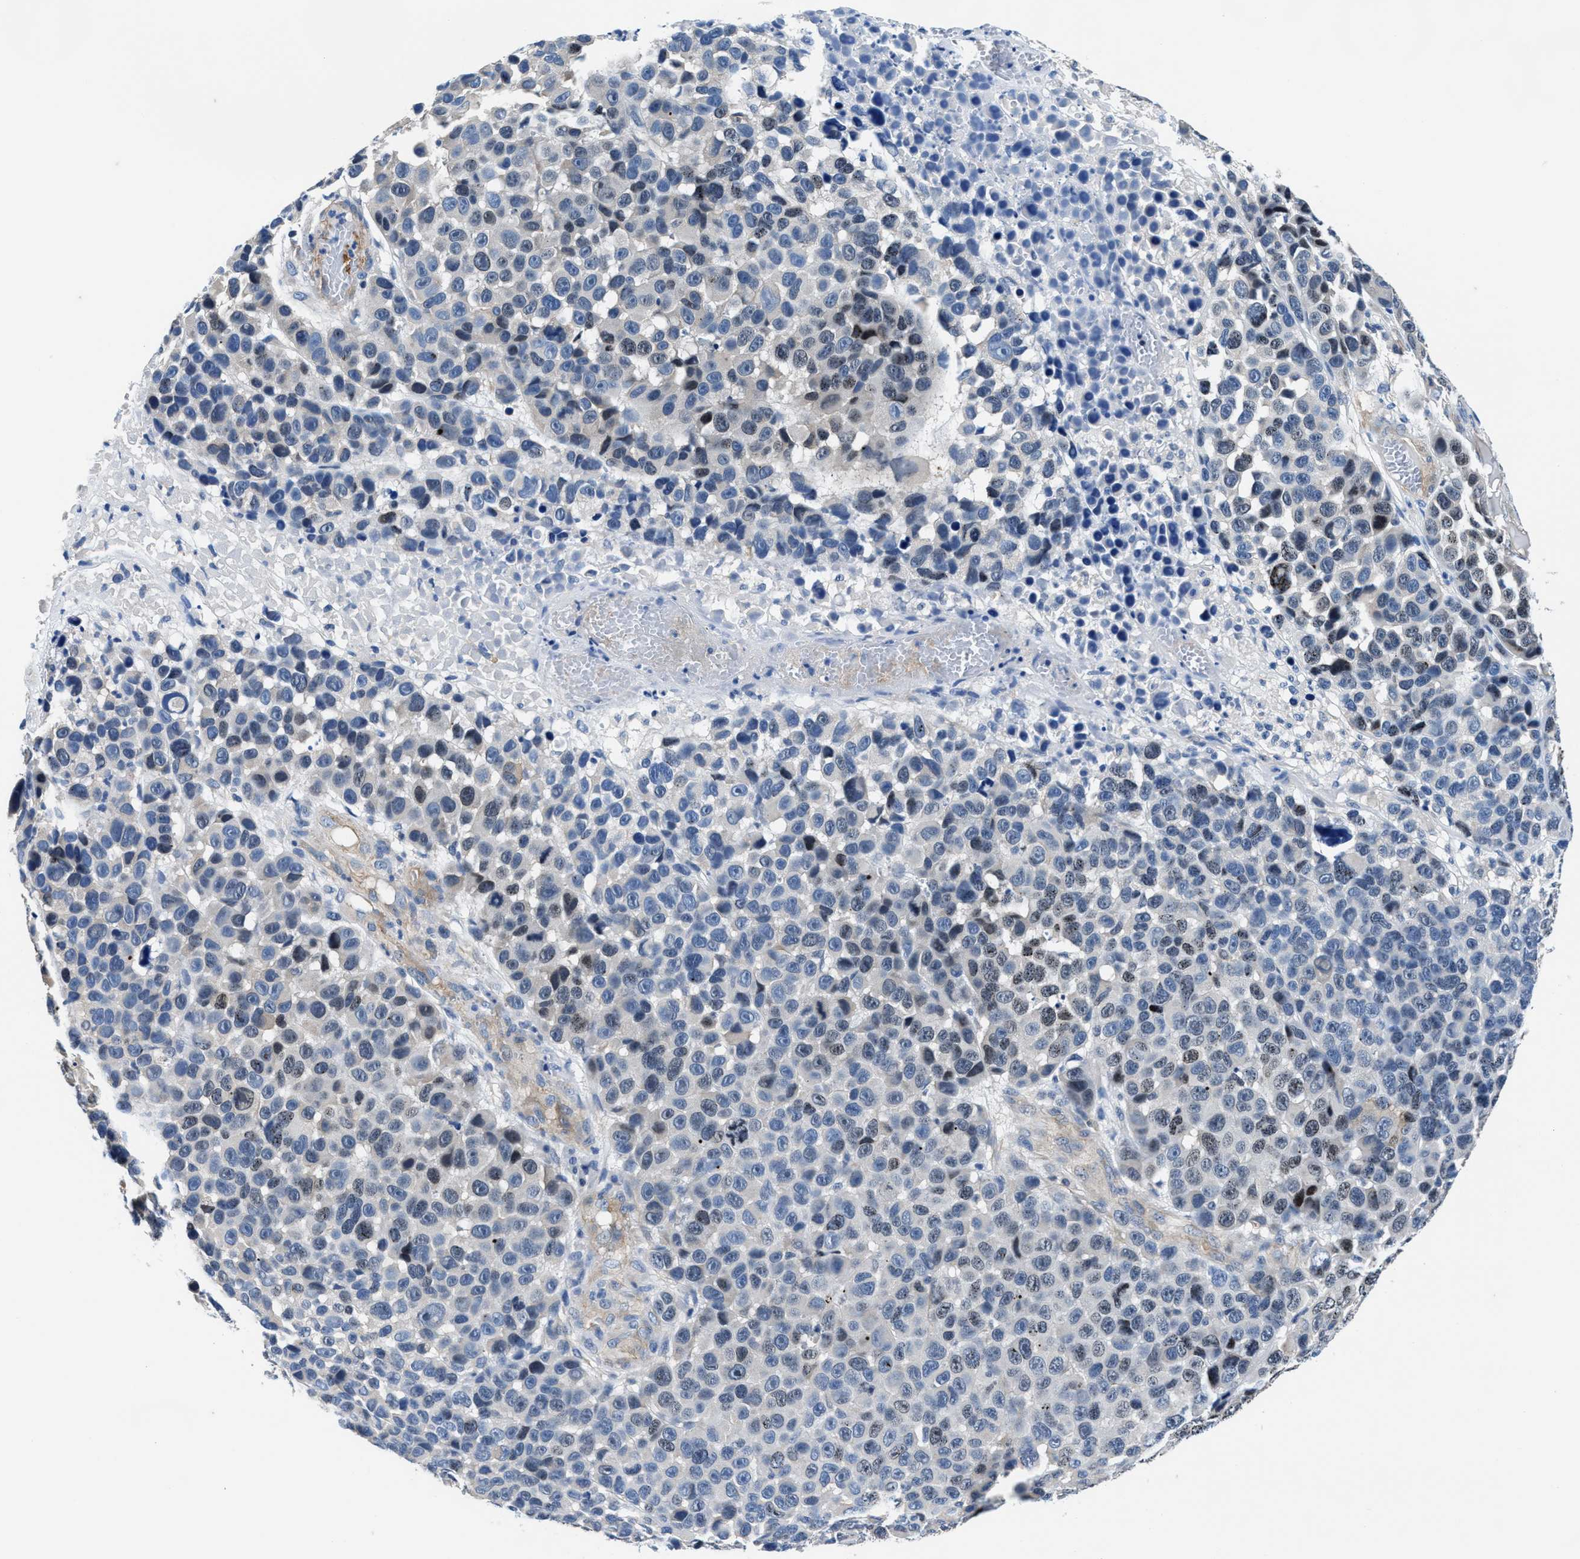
{"staining": {"intensity": "negative", "quantity": "none", "location": "none"}, "tissue": "melanoma", "cell_type": "Tumor cells", "image_type": "cancer", "snomed": [{"axis": "morphology", "description": "Malignant melanoma, NOS"}, {"axis": "topography", "description": "Skin"}], "caption": "A micrograph of human melanoma is negative for staining in tumor cells. (Immunohistochemistry, brightfield microscopy, high magnification).", "gene": "PARG", "patient": {"sex": "male", "age": 53}}